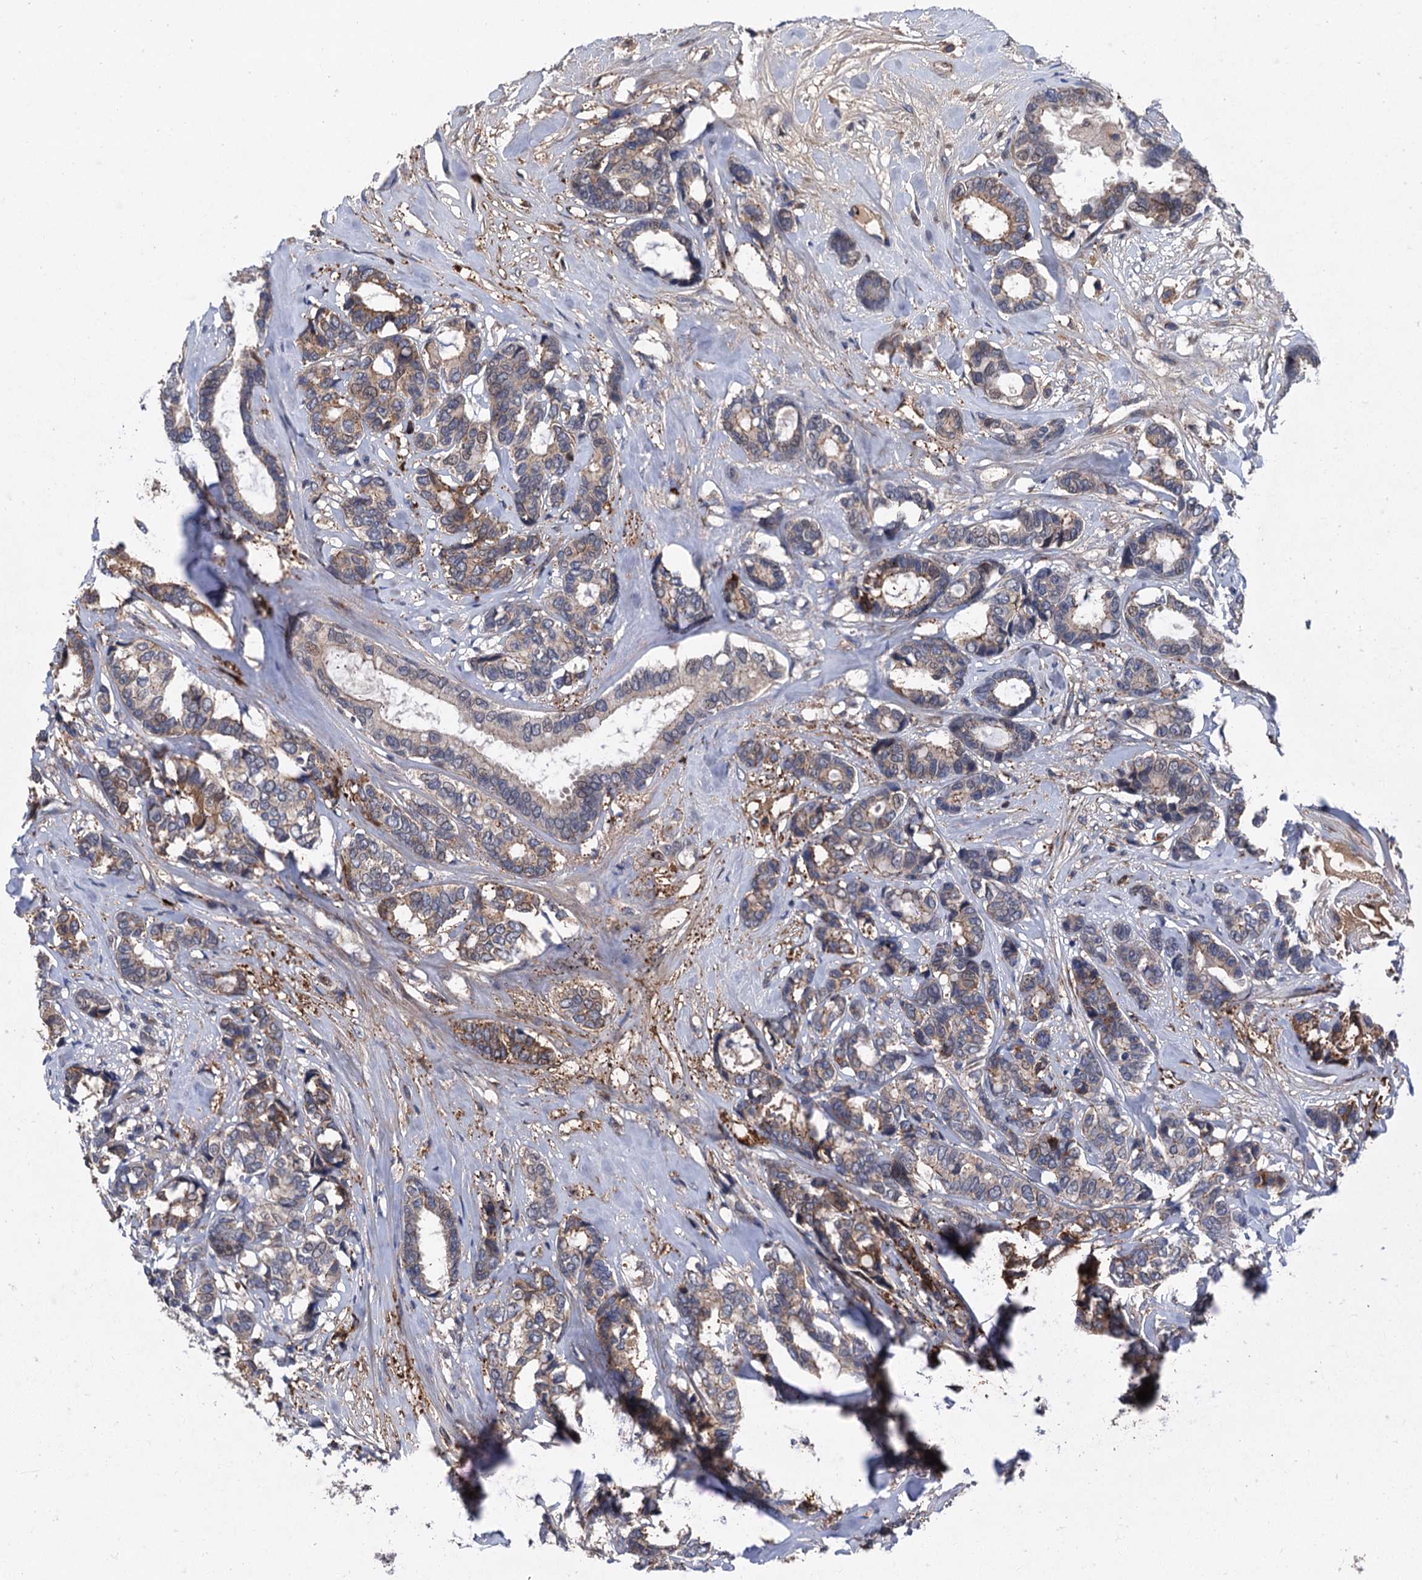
{"staining": {"intensity": "weak", "quantity": "25%-75%", "location": "cytoplasmic/membranous"}, "tissue": "breast cancer", "cell_type": "Tumor cells", "image_type": "cancer", "snomed": [{"axis": "morphology", "description": "Duct carcinoma"}, {"axis": "topography", "description": "Breast"}], "caption": "DAB (3,3'-diaminobenzidine) immunohistochemical staining of breast infiltrating ductal carcinoma shows weak cytoplasmic/membranous protein staining in approximately 25%-75% of tumor cells. (DAB IHC, brown staining for protein, blue staining for nuclei).", "gene": "TRAF7", "patient": {"sex": "female", "age": 87}}